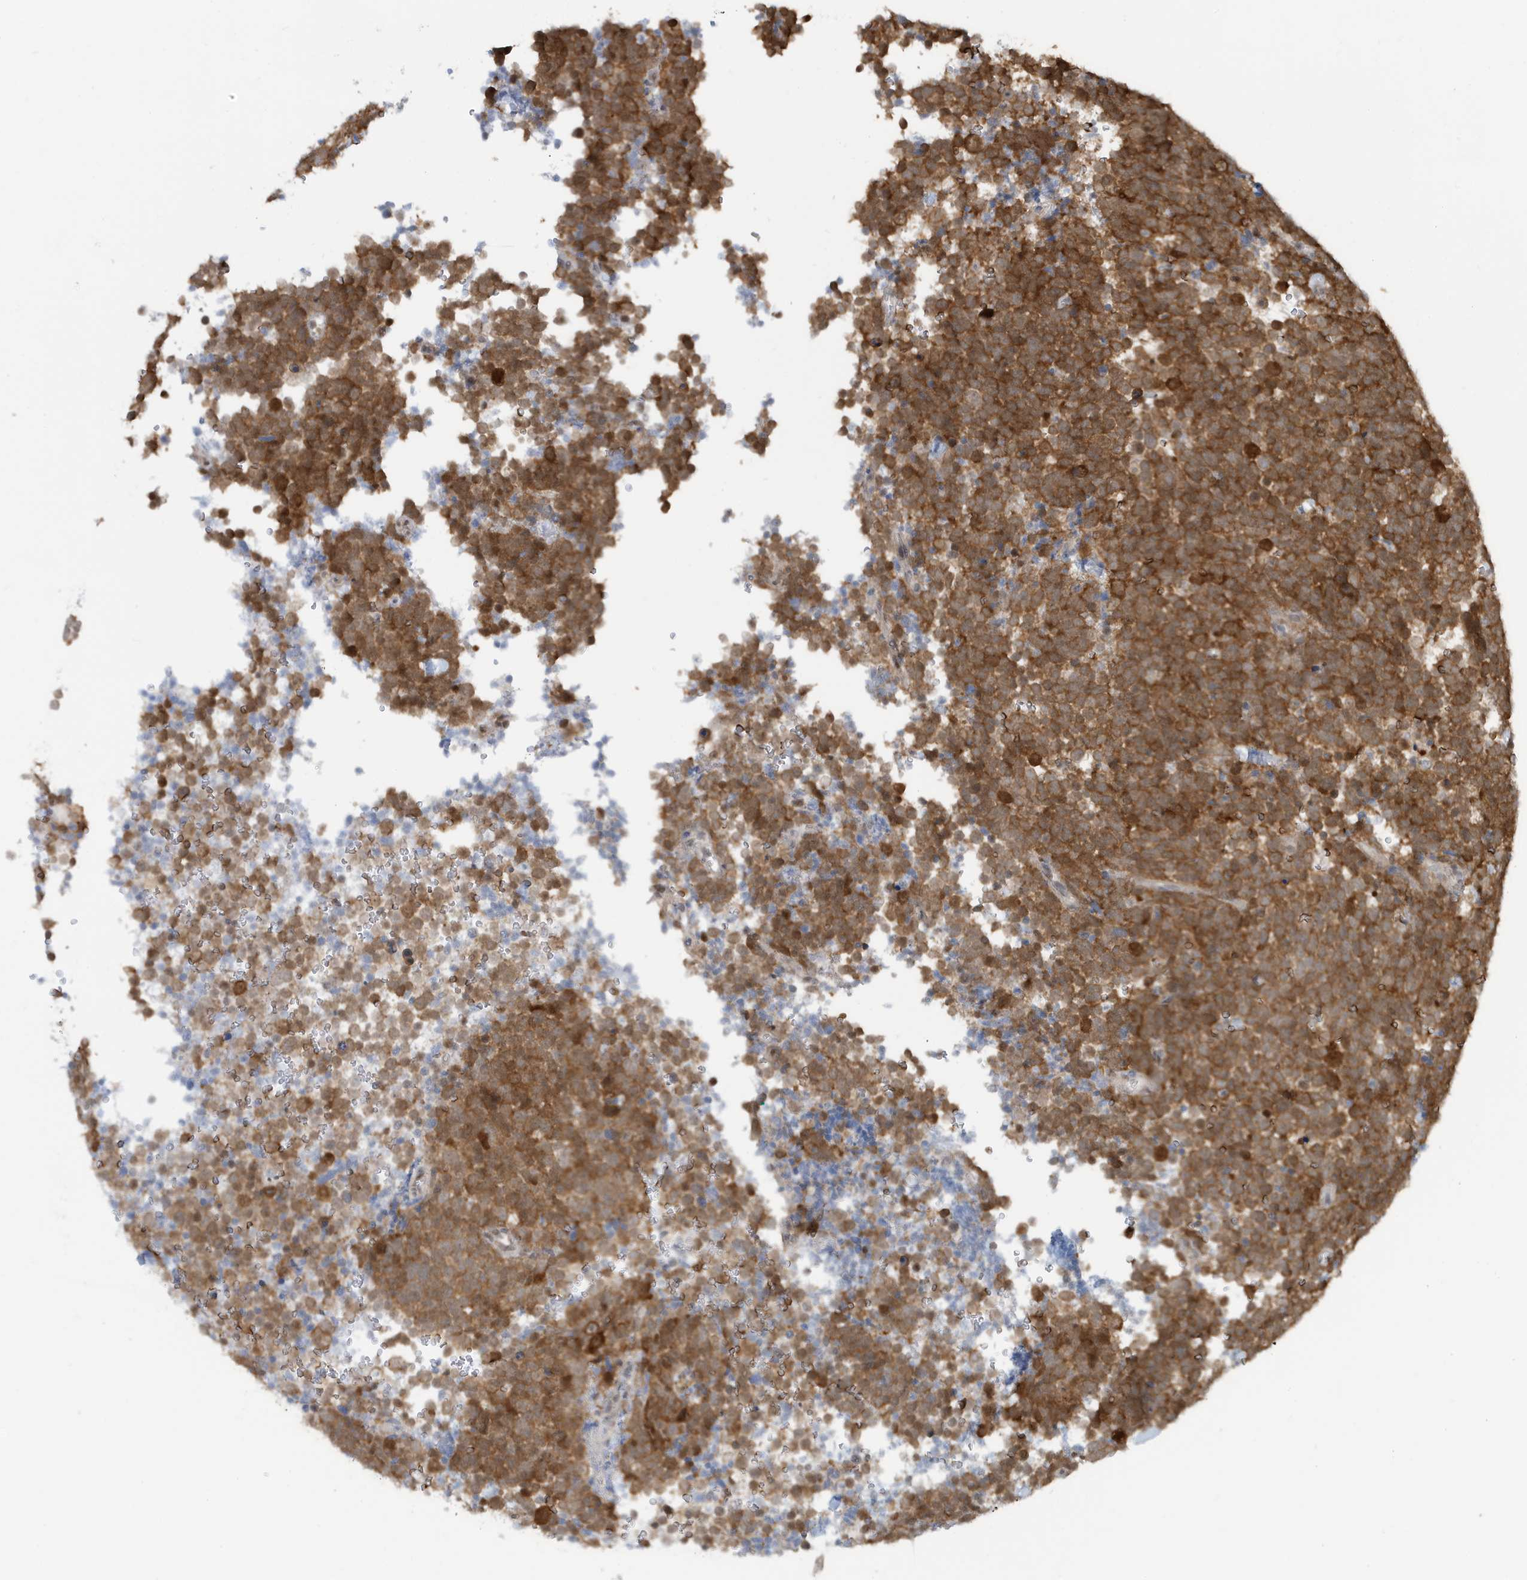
{"staining": {"intensity": "moderate", "quantity": ">75%", "location": "cytoplasmic/membranous"}, "tissue": "urothelial cancer", "cell_type": "Tumor cells", "image_type": "cancer", "snomed": [{"axis": "morphology", "description": "Urothelial carcinoma, High grade"}, {"axis": "topography", "description": "Urinary bladder"}], "caption": "Tumor cells show medium levels of moderate cytoplasmic/membranous staining in approximately >75% of cells in human urothelial cancer. (DAB (3,3'-diaminobenzidine) IHC with brightfield microscopy, high magnification).", "gene": "OGA", "patient": {"sex": "female", "age": 82}}